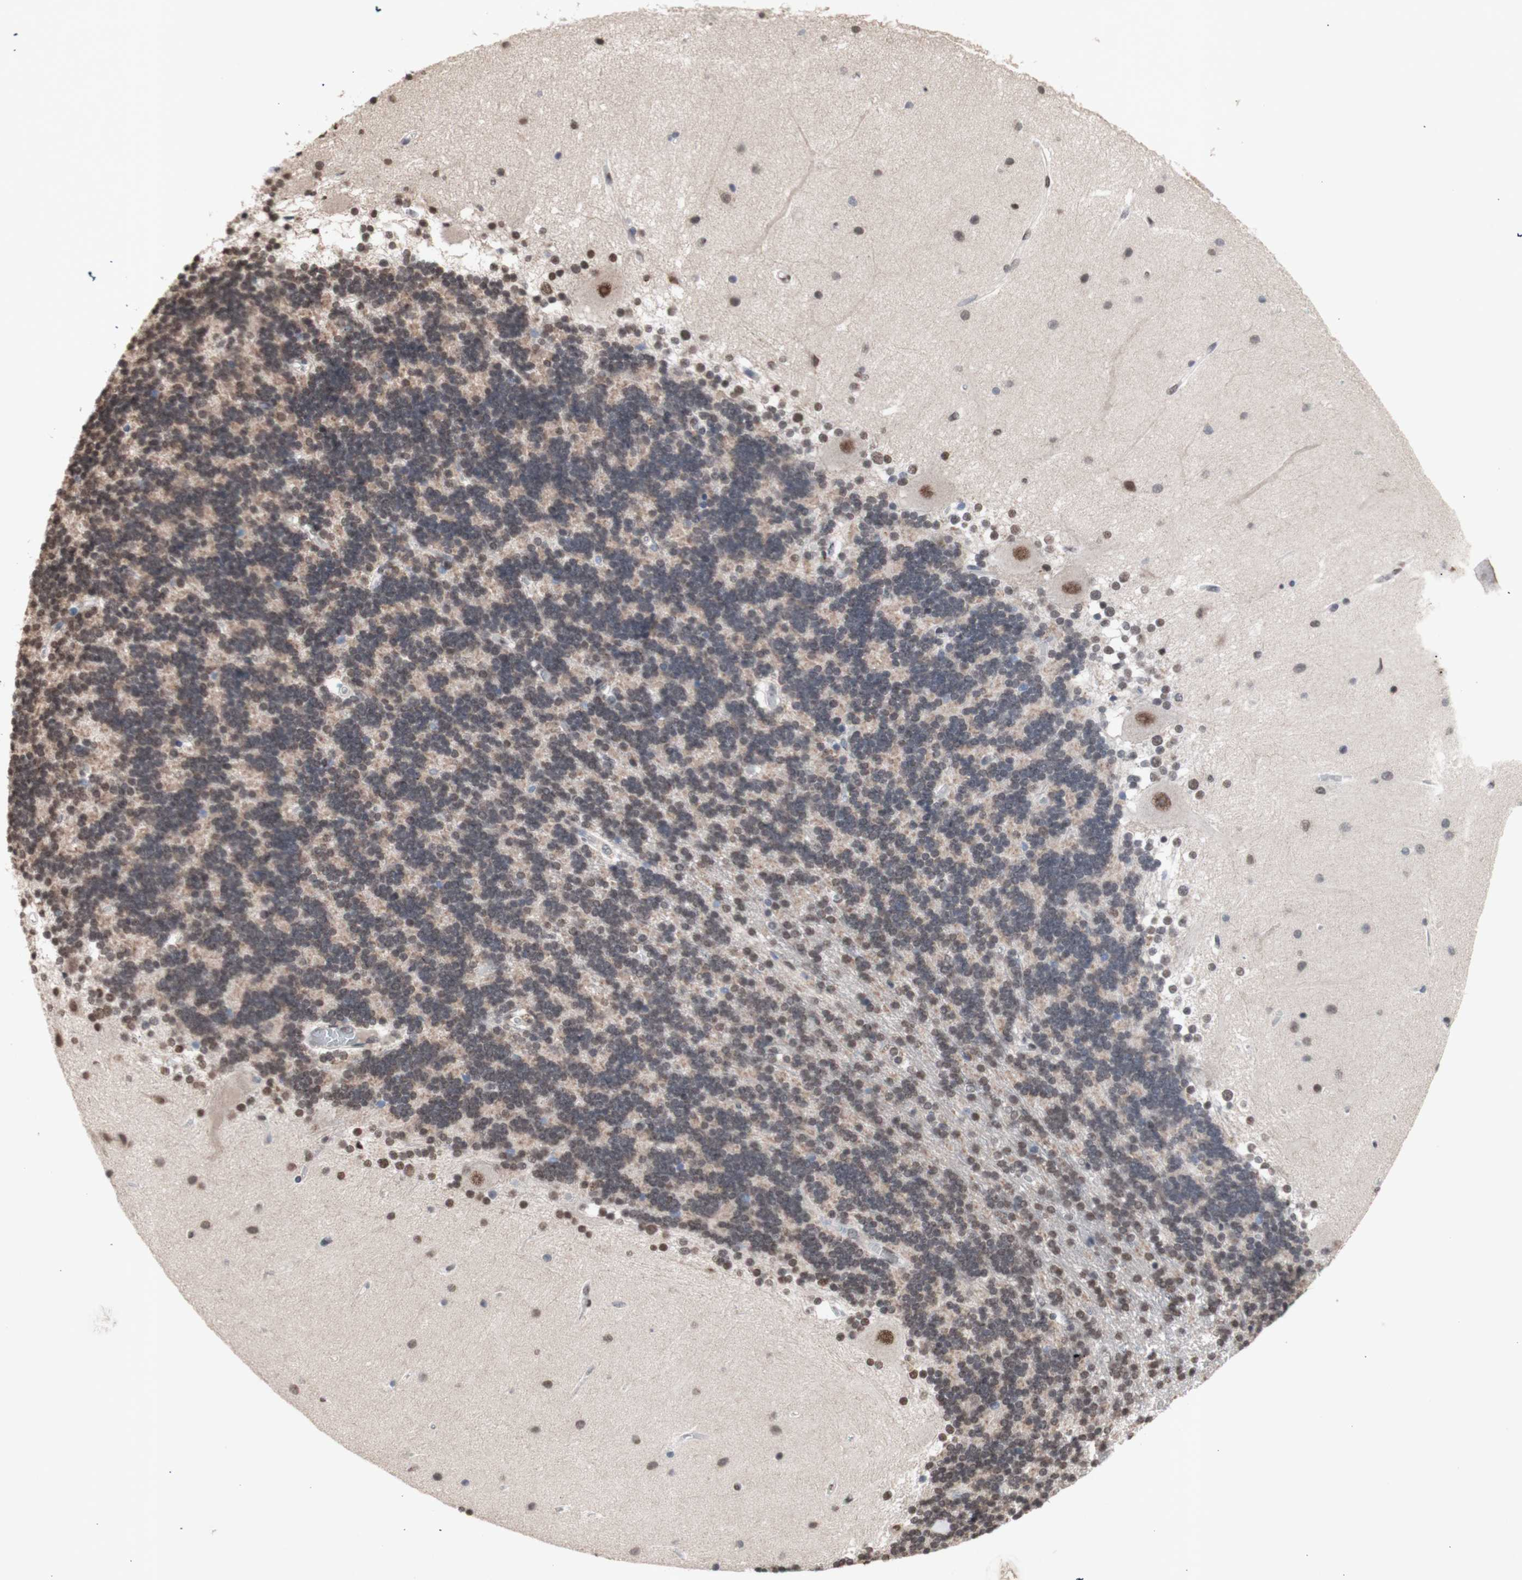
{"staining": {"intensity": "moderate", "quantity": "<25%", "location": "nuclear"}, "tissue": "cerebellum", "cell_type": "Cells in granular layer", "image_type": "normal", "snomed": [{"axis": "morphology", "description": "Normal tissue, NOS"}, {"axis": "topography", "description": "Cerebellum"}], "caption": "Immunohistochemistry (IHC) micrograph of benign cerebellum: human cerebellum stained using immunohistochemistry shows low levels of moderate protein expression localized specifically in the nuclear of cells in granular layer, appearing as a nuclear brown color.", "gene": "SFPQ", "patient": {"sex": "female", "age": 54}}